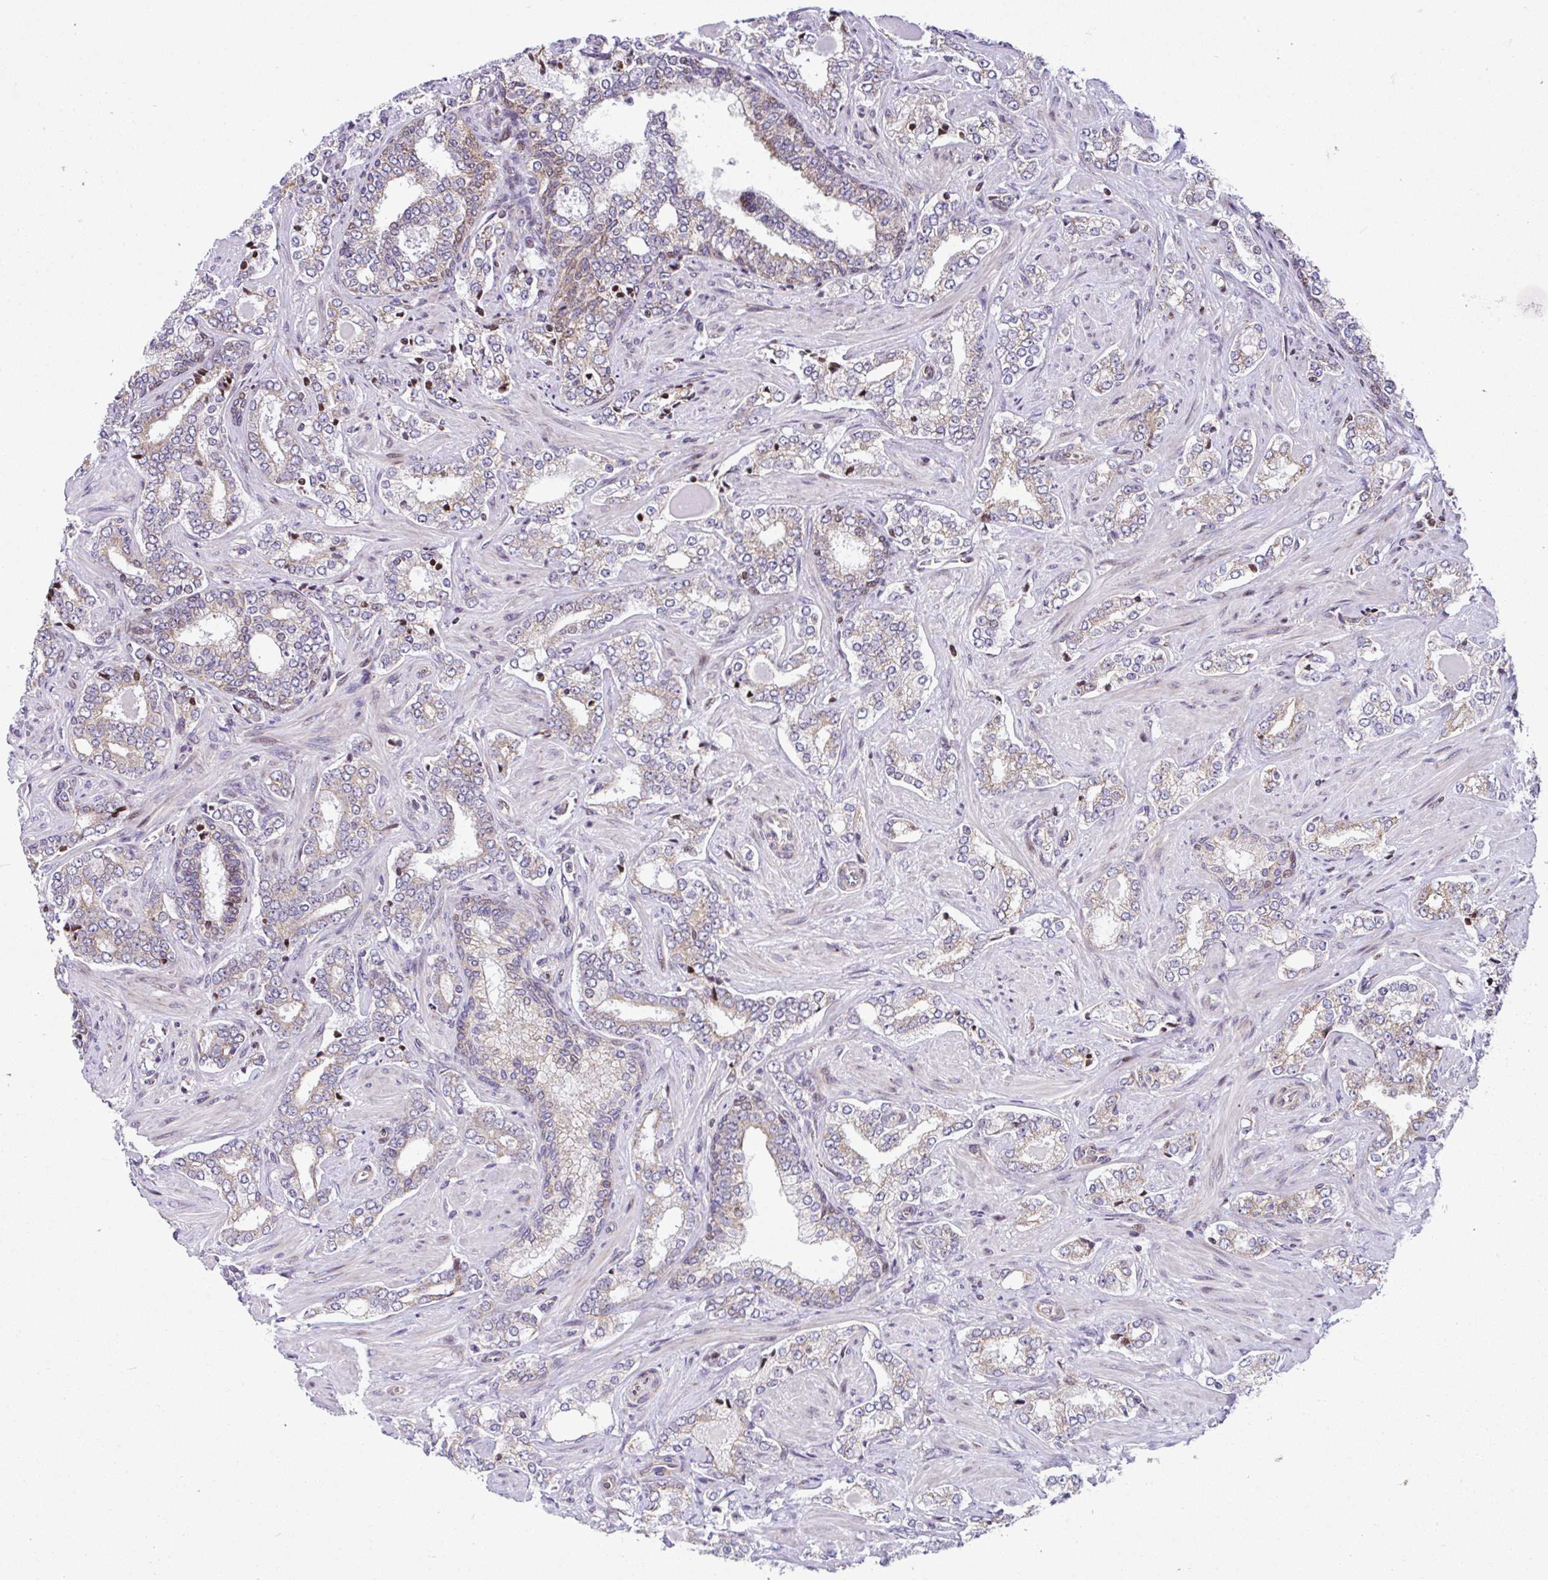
{"staining": {"intensity": "weak", "quantity": "<25%", "location": "cytoplasmic/membranous"}, "tissue": "prostate cancer", "cell_type": "Tumor cells", "image_type": "cancer", "snomed": [{"axis": "morphology", "description": "Adenocarcinoma, High grade"}, {"axis": "topography", "description": "Prostate"}], "caption": "Tumor cells are negative for brown protein staining in prostate cancer.", "gene": "FIGNL1", "patient": {"sex": "male", "age": 60}}